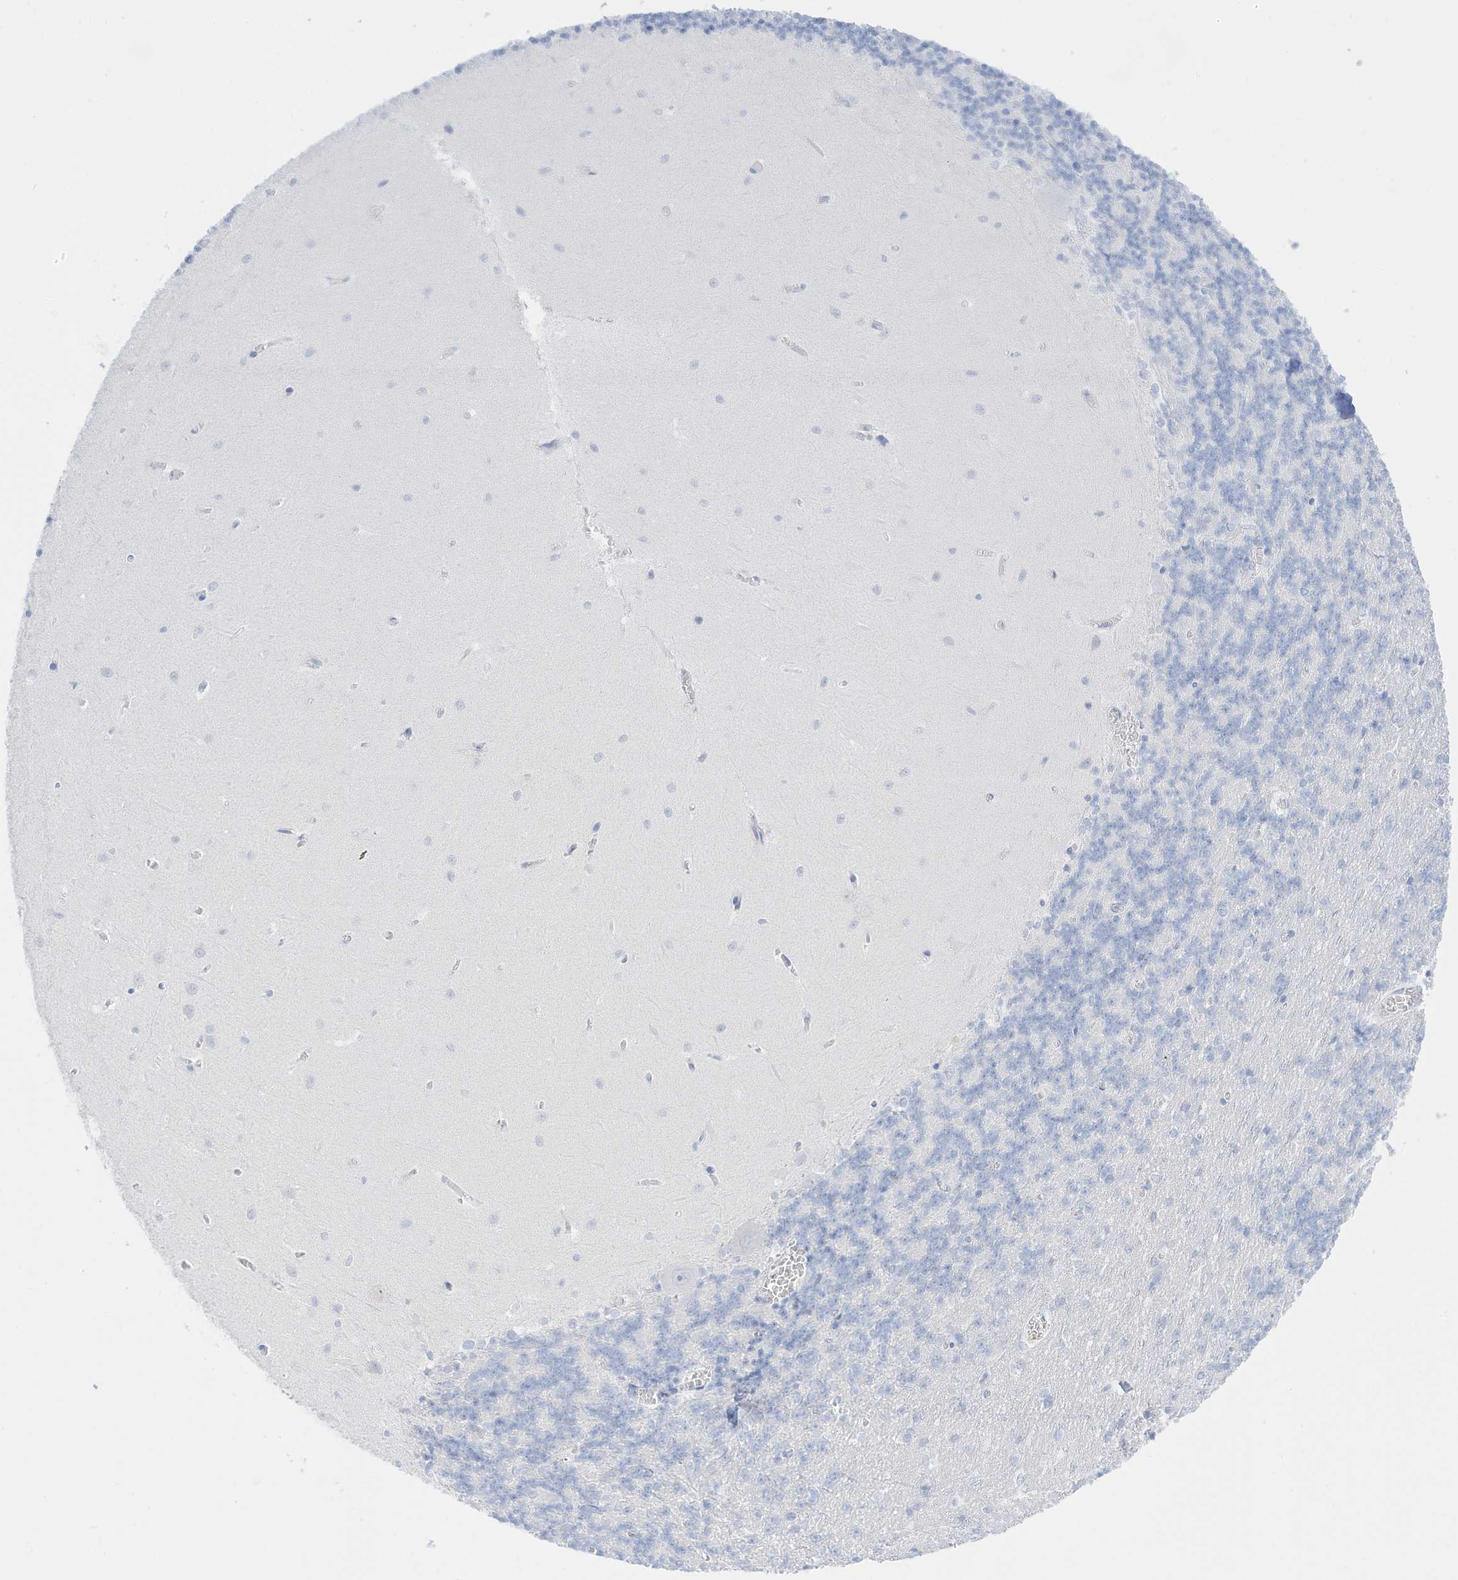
{"staining": {"intensity": "negative", "quantity": "none", "location": "none"}, "tissue": "cerebellum", "cell_type": "Cells in granular layer", "image_type": "normal", "snomed": [{"axis": "morphology", "description": "Normal tissue, NOS"}, {"axis": "topography", "description": "Cerebellum"}], "caption": "Protein analysis of normal cerebellum exhibits no significant expression in cells in granular layer.", "gene": "SLC22A13", "patient": {"sex": "male", "age": 37}}